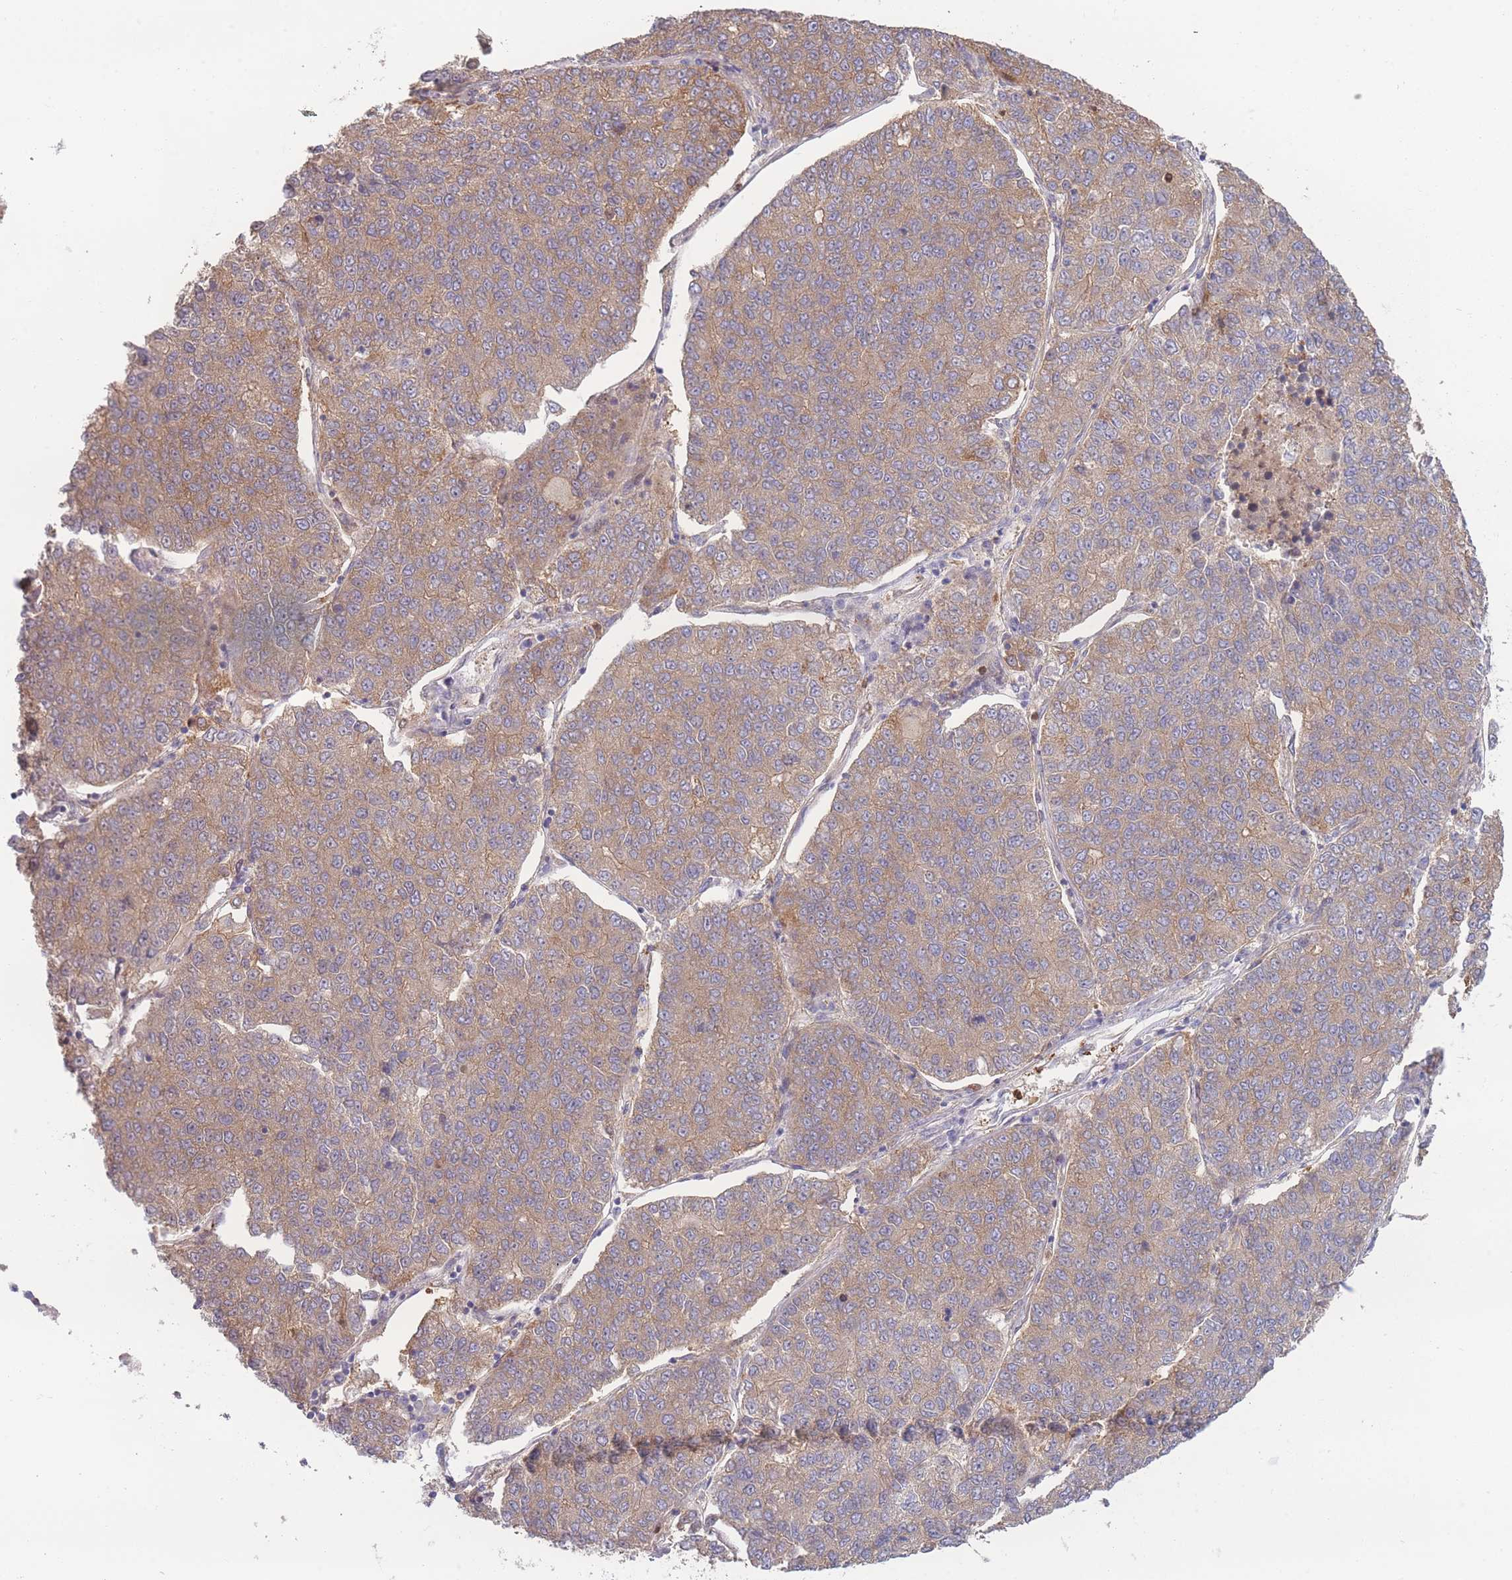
{"staining": {"intensity": "weak", "quantity": "25%-75%", "location": "cytoplasmic/membranous"}, "tissue": "lung cancer", "cell_type": "Tumor cells", "image_type": "cancer", "snomed": [{"axis": "morphology", "description": "Adenocarcinoma, NOS"}, {"axis": "topography", "description": "Lung"}], "caption": "Lung cancer (adenocarcinoma) stained for a protein (brown) reveals weak cytoplasmic/membranous positive expression in about 25%-75% of tumor cells.", "gene": "STEAP3", "patient": {"sex": "male", "age": 49}}